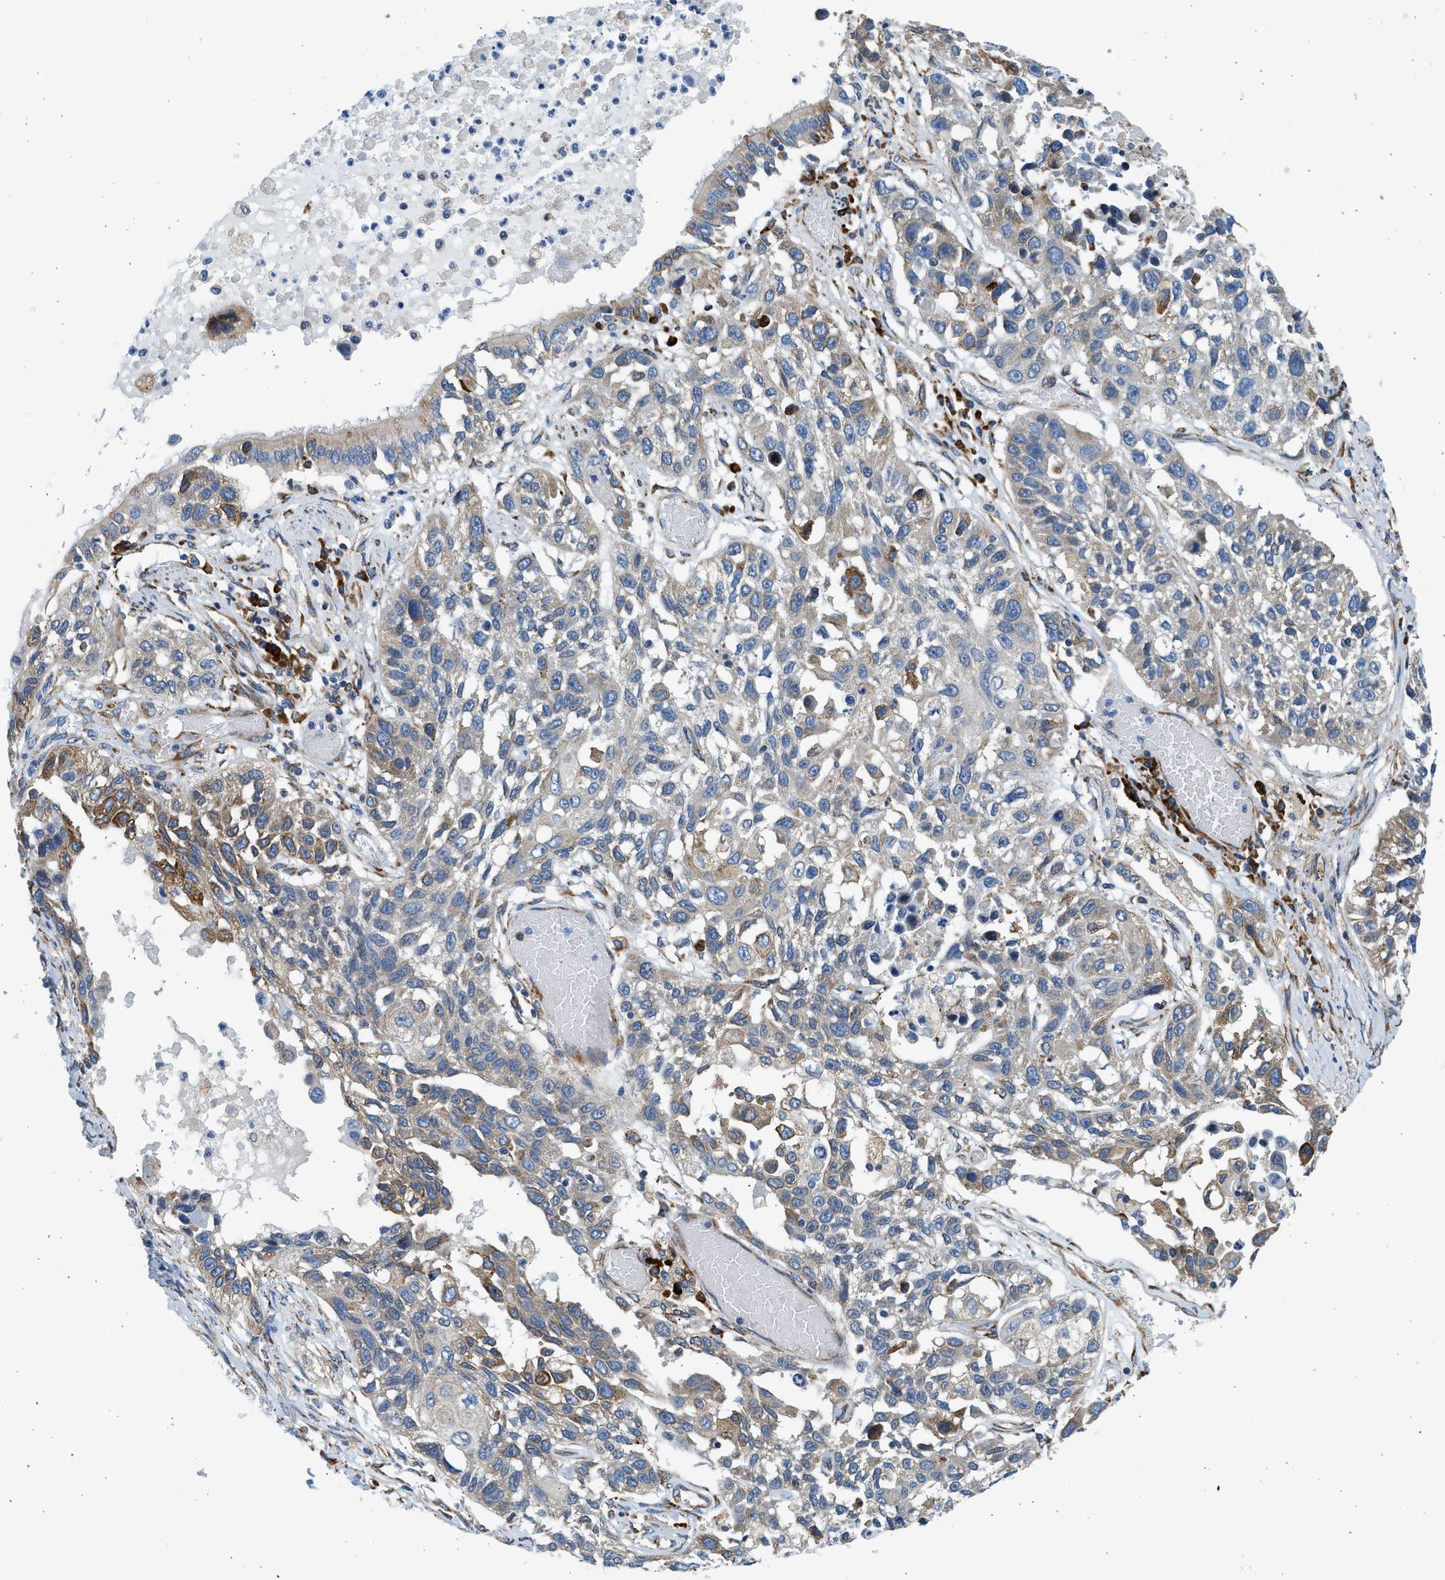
{"staining": {"intensity": "moderate", "quantity": "25%-75%", "location": "cytoplasmic/membranous"}, "tissue": "lung cancer", "cell_type": "Tumor cells", "image_type": "cancer", "snomed": [{"axis": "morphology", "description": "Squamous cell carcinoma, NOS"}, {"axis": "topography", "description": "Lung"}], "caption": "Lung squamous cell carcinoma stained with immunohistochemistry displays moderate cytoplasmic/membranous positivity in approximately 25%-75% of tumor cells.", "gene": "CNTN6", "patient": {"sex": "male", "age": 71}}